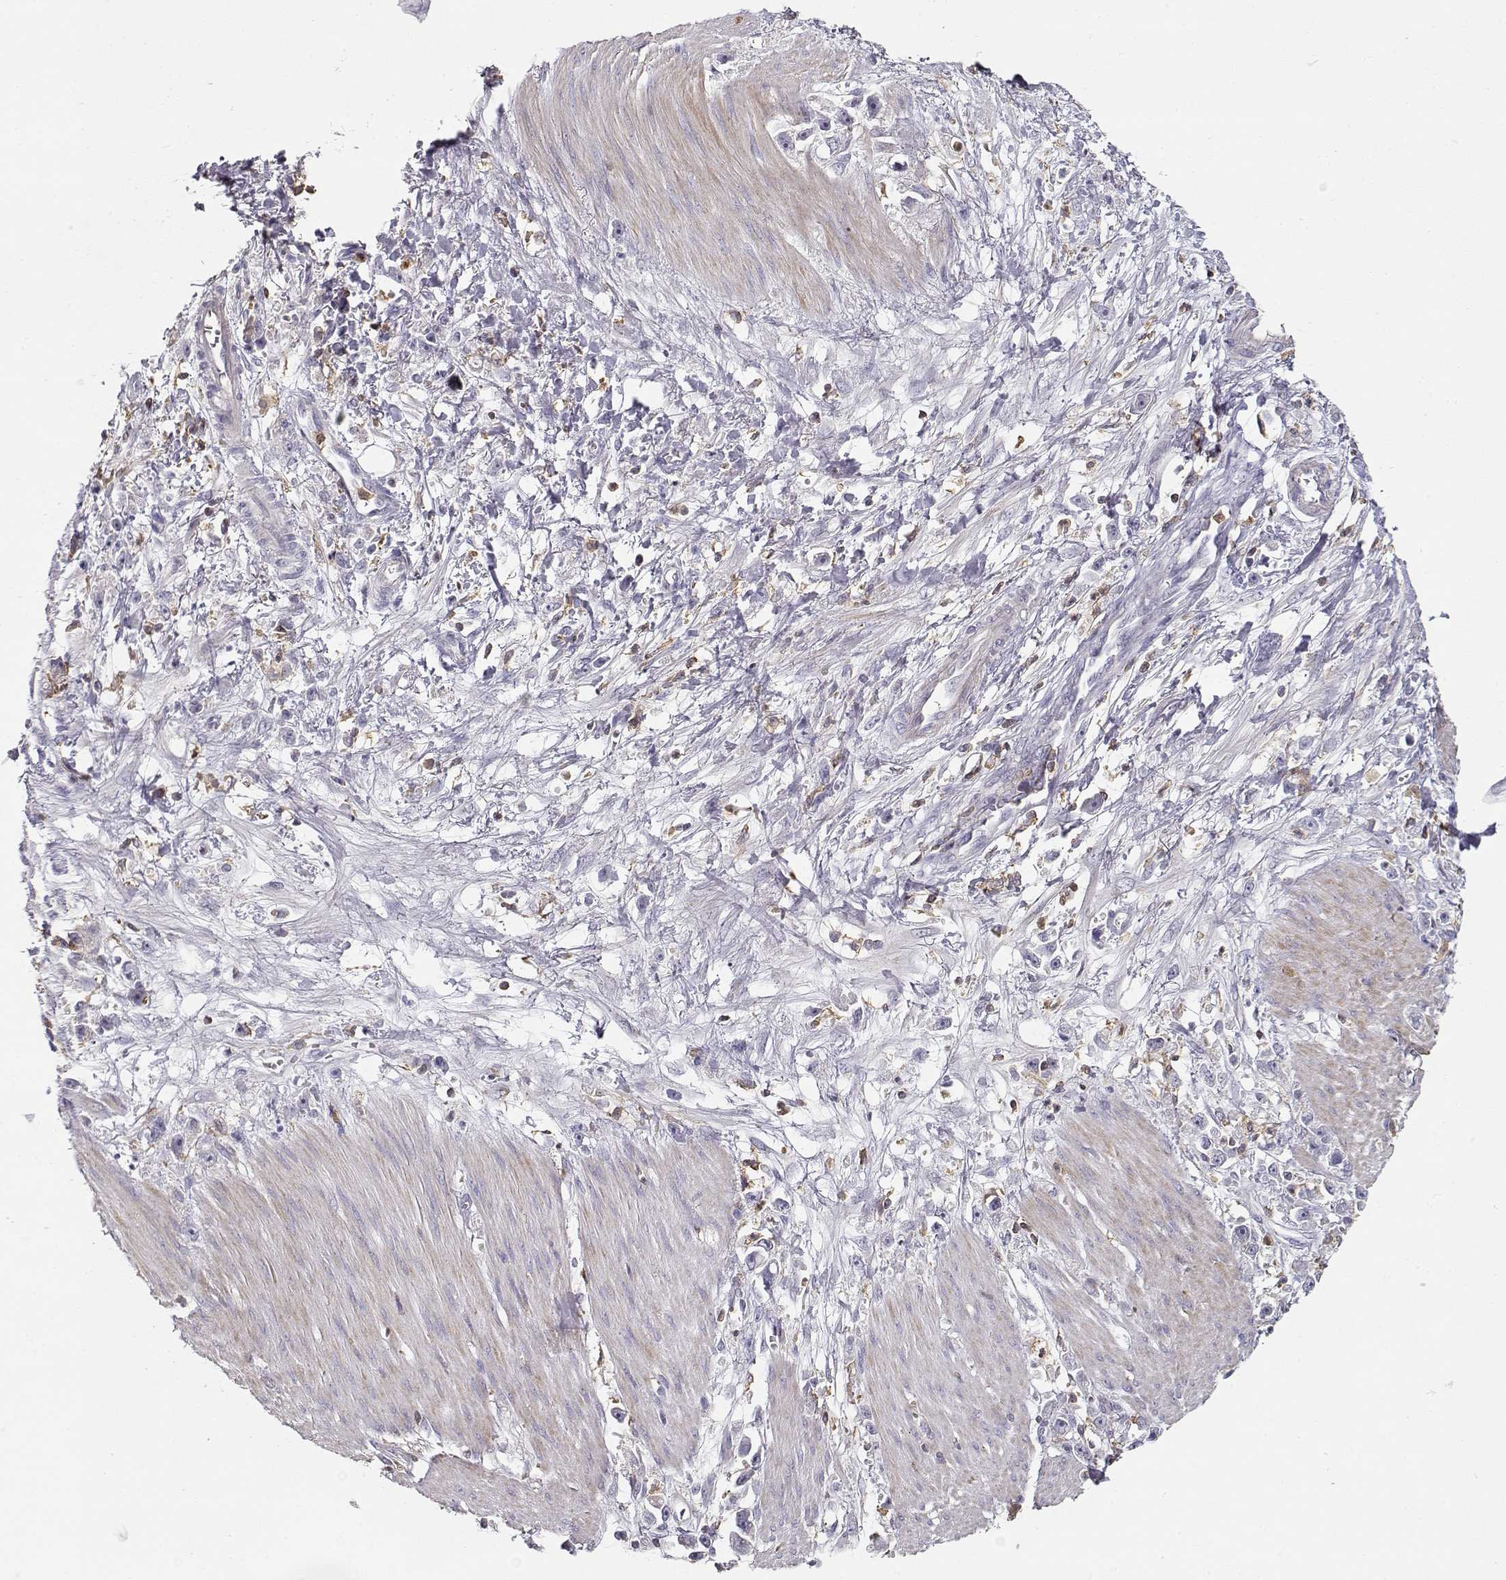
{"staining": {"intensity": "negative", "quantity": "none", "location": "none"}, "tissue": "stomach cancer", "cell_type": "Tumor cells", "image_type": "cancer", "snomed": [{"axis": "morphology", "description": "Adenocarcinoma, NOS"}, {"axis": "topography", "description": "Stomach"}], "caption": "High power microscopy histopathology image of an immunohistochemistry micrograph of stomach cancer, revealing no significant expression in tumor cells.", "gene": "VAV1", "patient": {"sex": "female", "age": 59}}